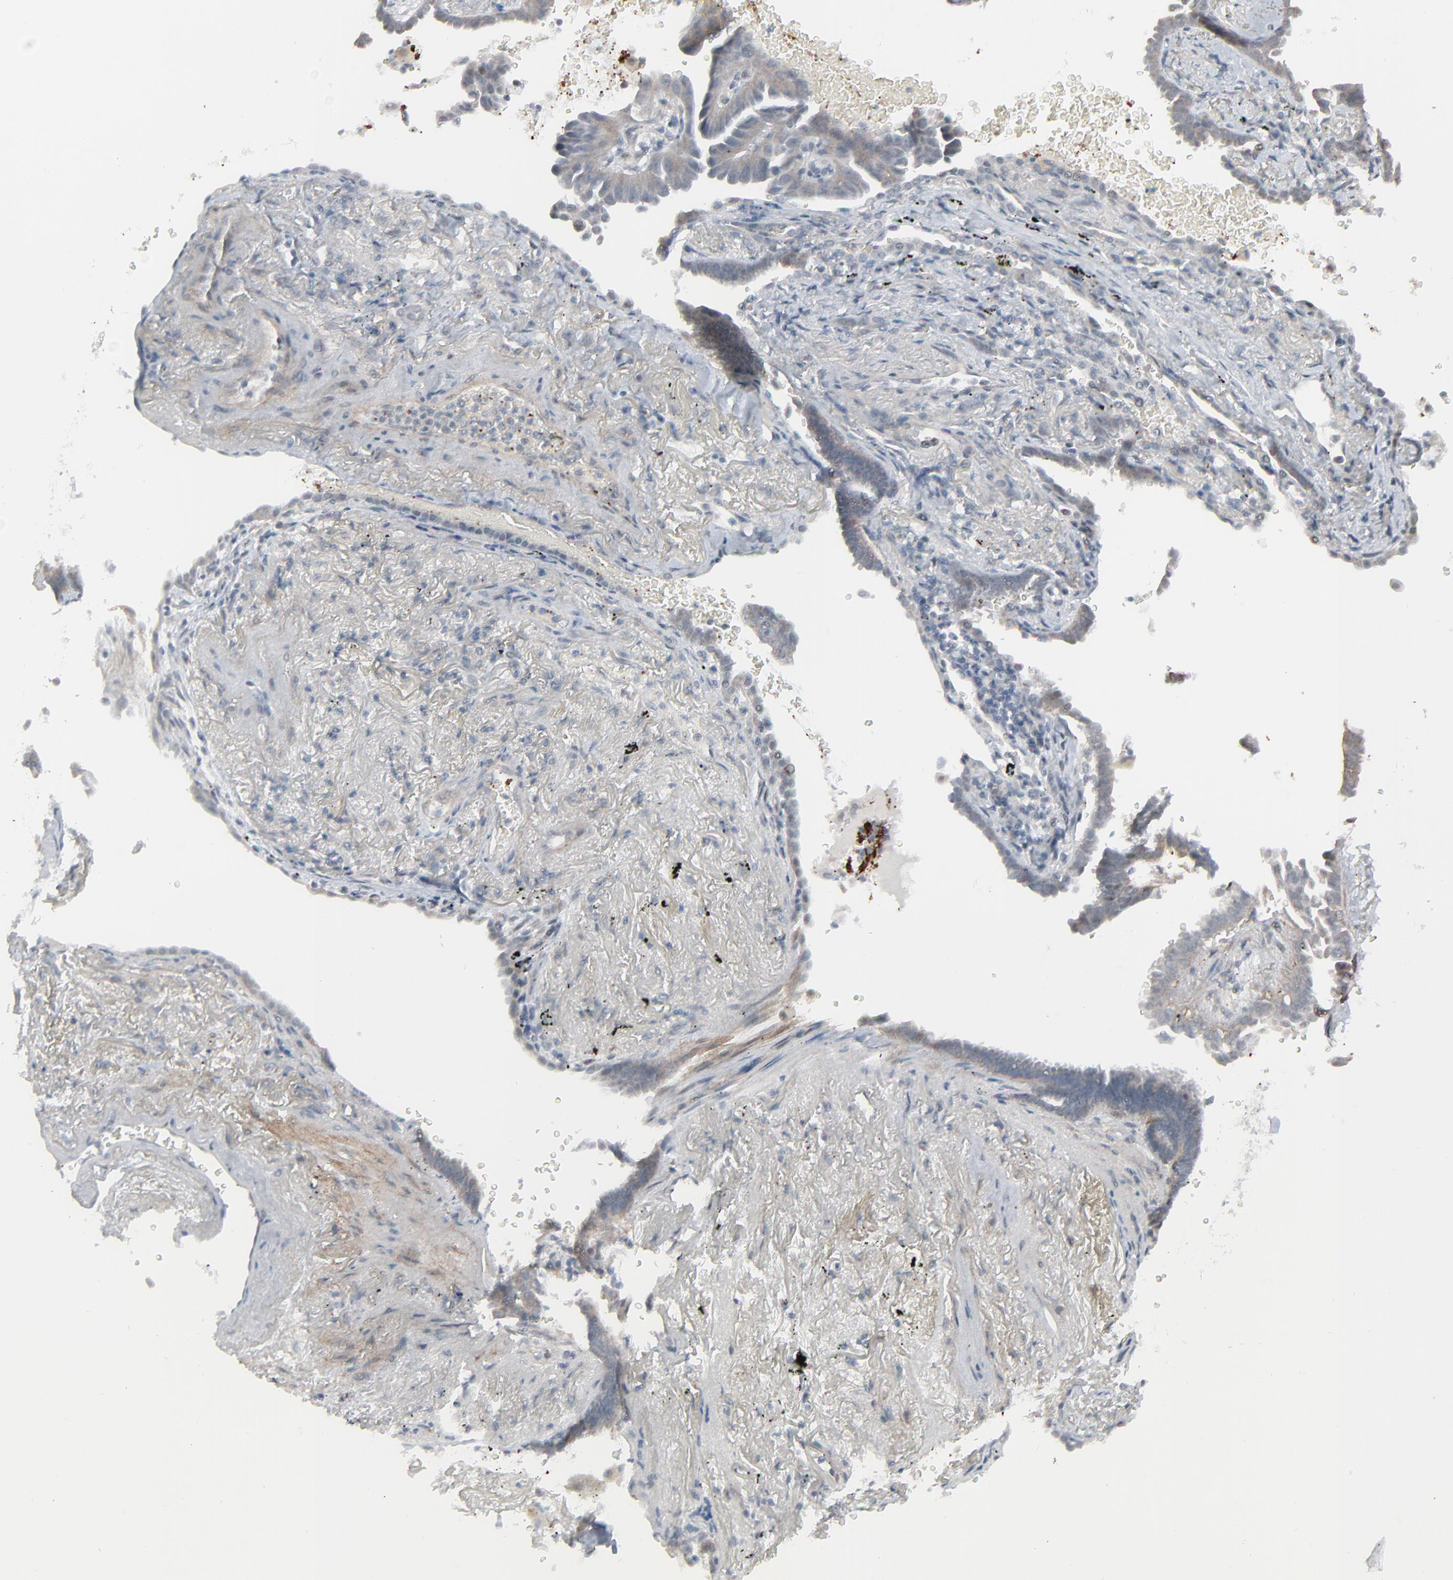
{"staining": {"intensity": "negative", "quantity": "none", "location": "none"}, "tissue": "lung cancer", "cell_type": "Tumor cells", "image_type": "cancer", "snomed": [{"axis": "morphology", "description": "Adenocarcinoma, NOS"}, {"axis": "topography", "description": "Lung"}], "caption": "Tumor cells show no significant positivity in lung cancer (adenocarcinoma).", "gene": "NEUROD1", "patient": {"sex": "female", "age": 64}}